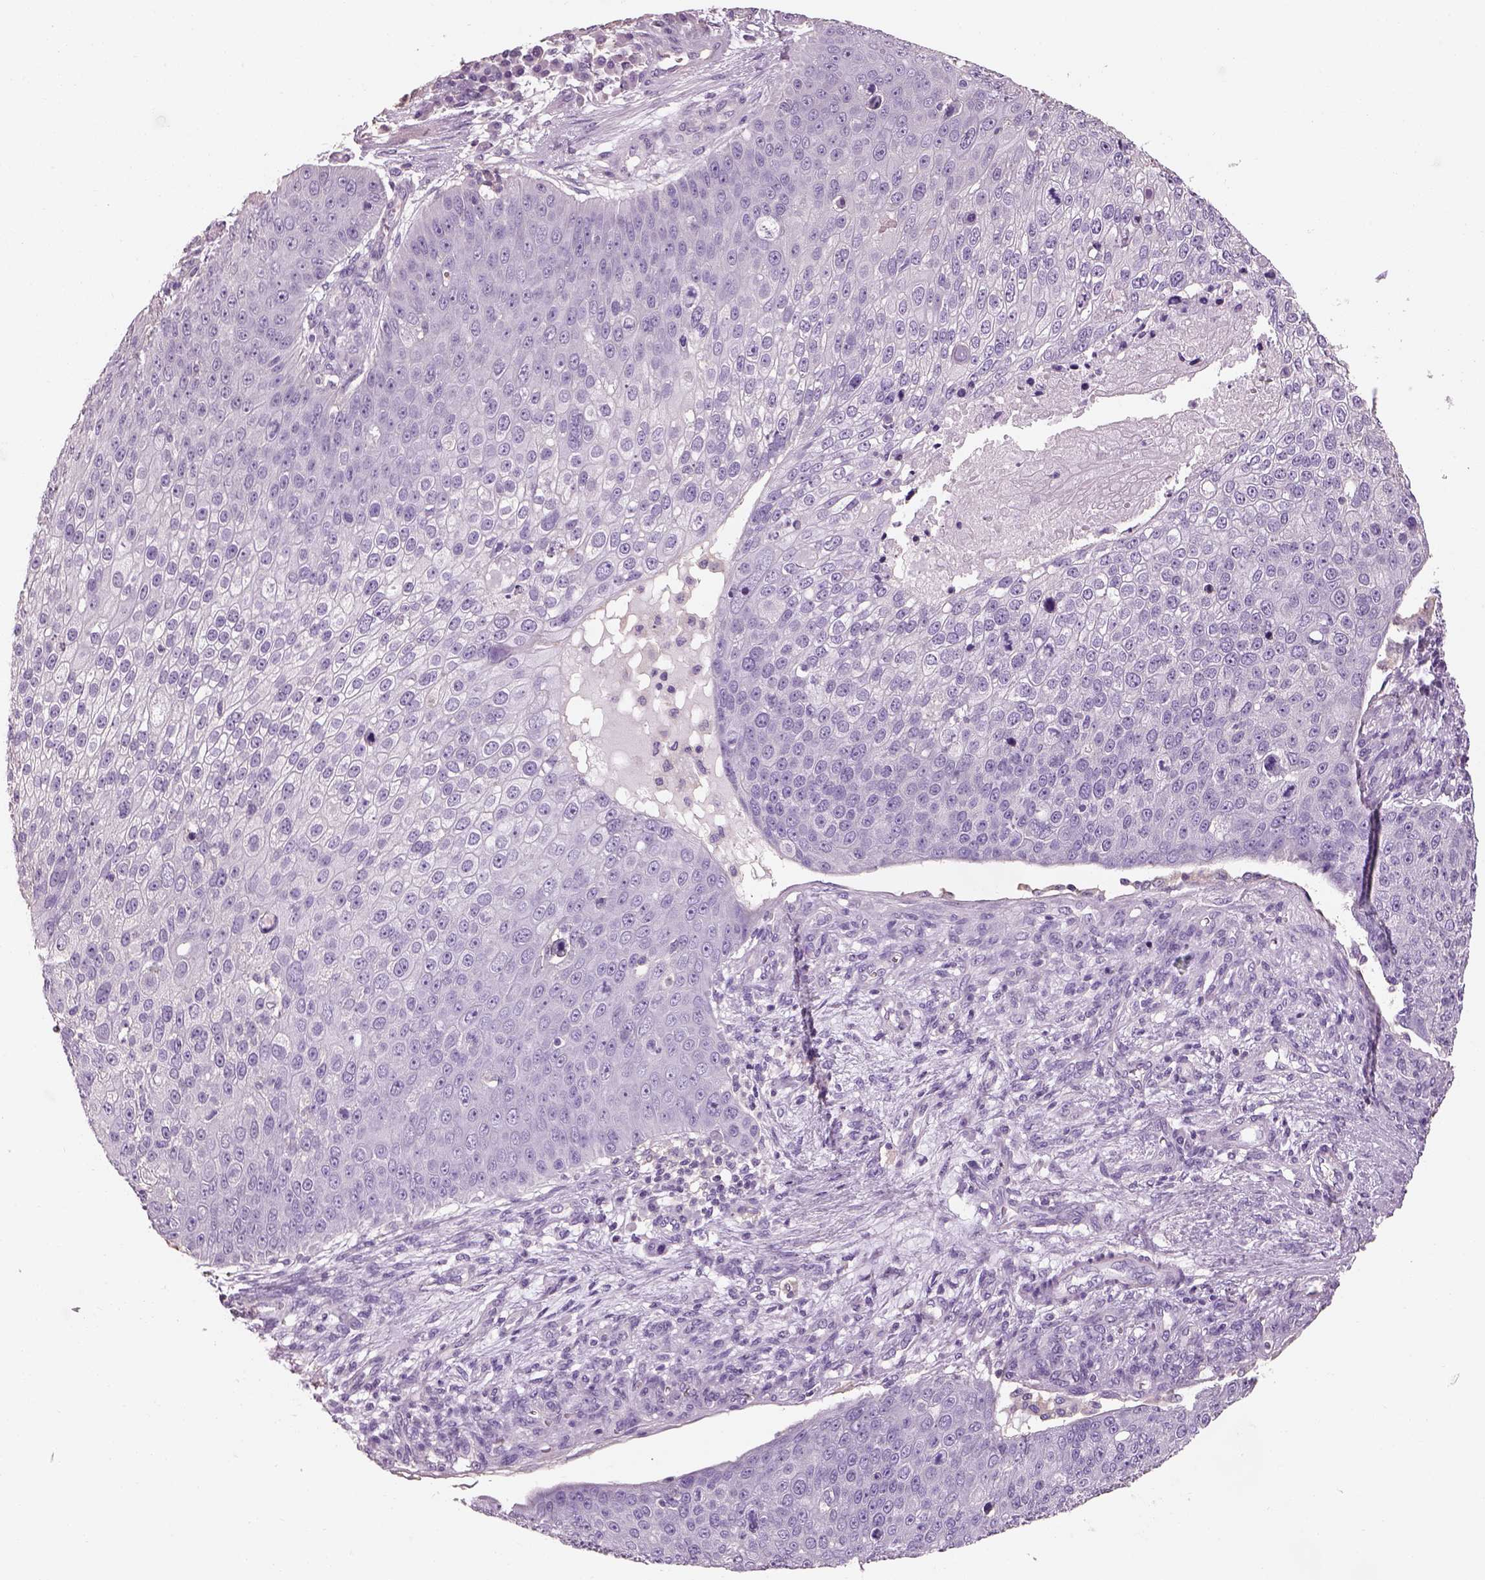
{"staining": {"intensity": "negative", "quantity": "none", "location": "none"}, "tissue": "skin cancer", "cell_type": "Tumor cells", "image_type": "cancer", "snomed": [{"axis": "morphology", "description": "Squamous cell carcinoma, NOS"}, {"axis": "topography", "description": "Skin"}], "caption": "IHC image of squamous cell carcinoma (skin) stained for a protein (brown), which reveals no positivity in tumor cells. (Immunohistochemistry (ihc), brightfield microscopy, high magnification).", "gene": "OTUD6A", "patient": {"sex": "male", "age": 71}}